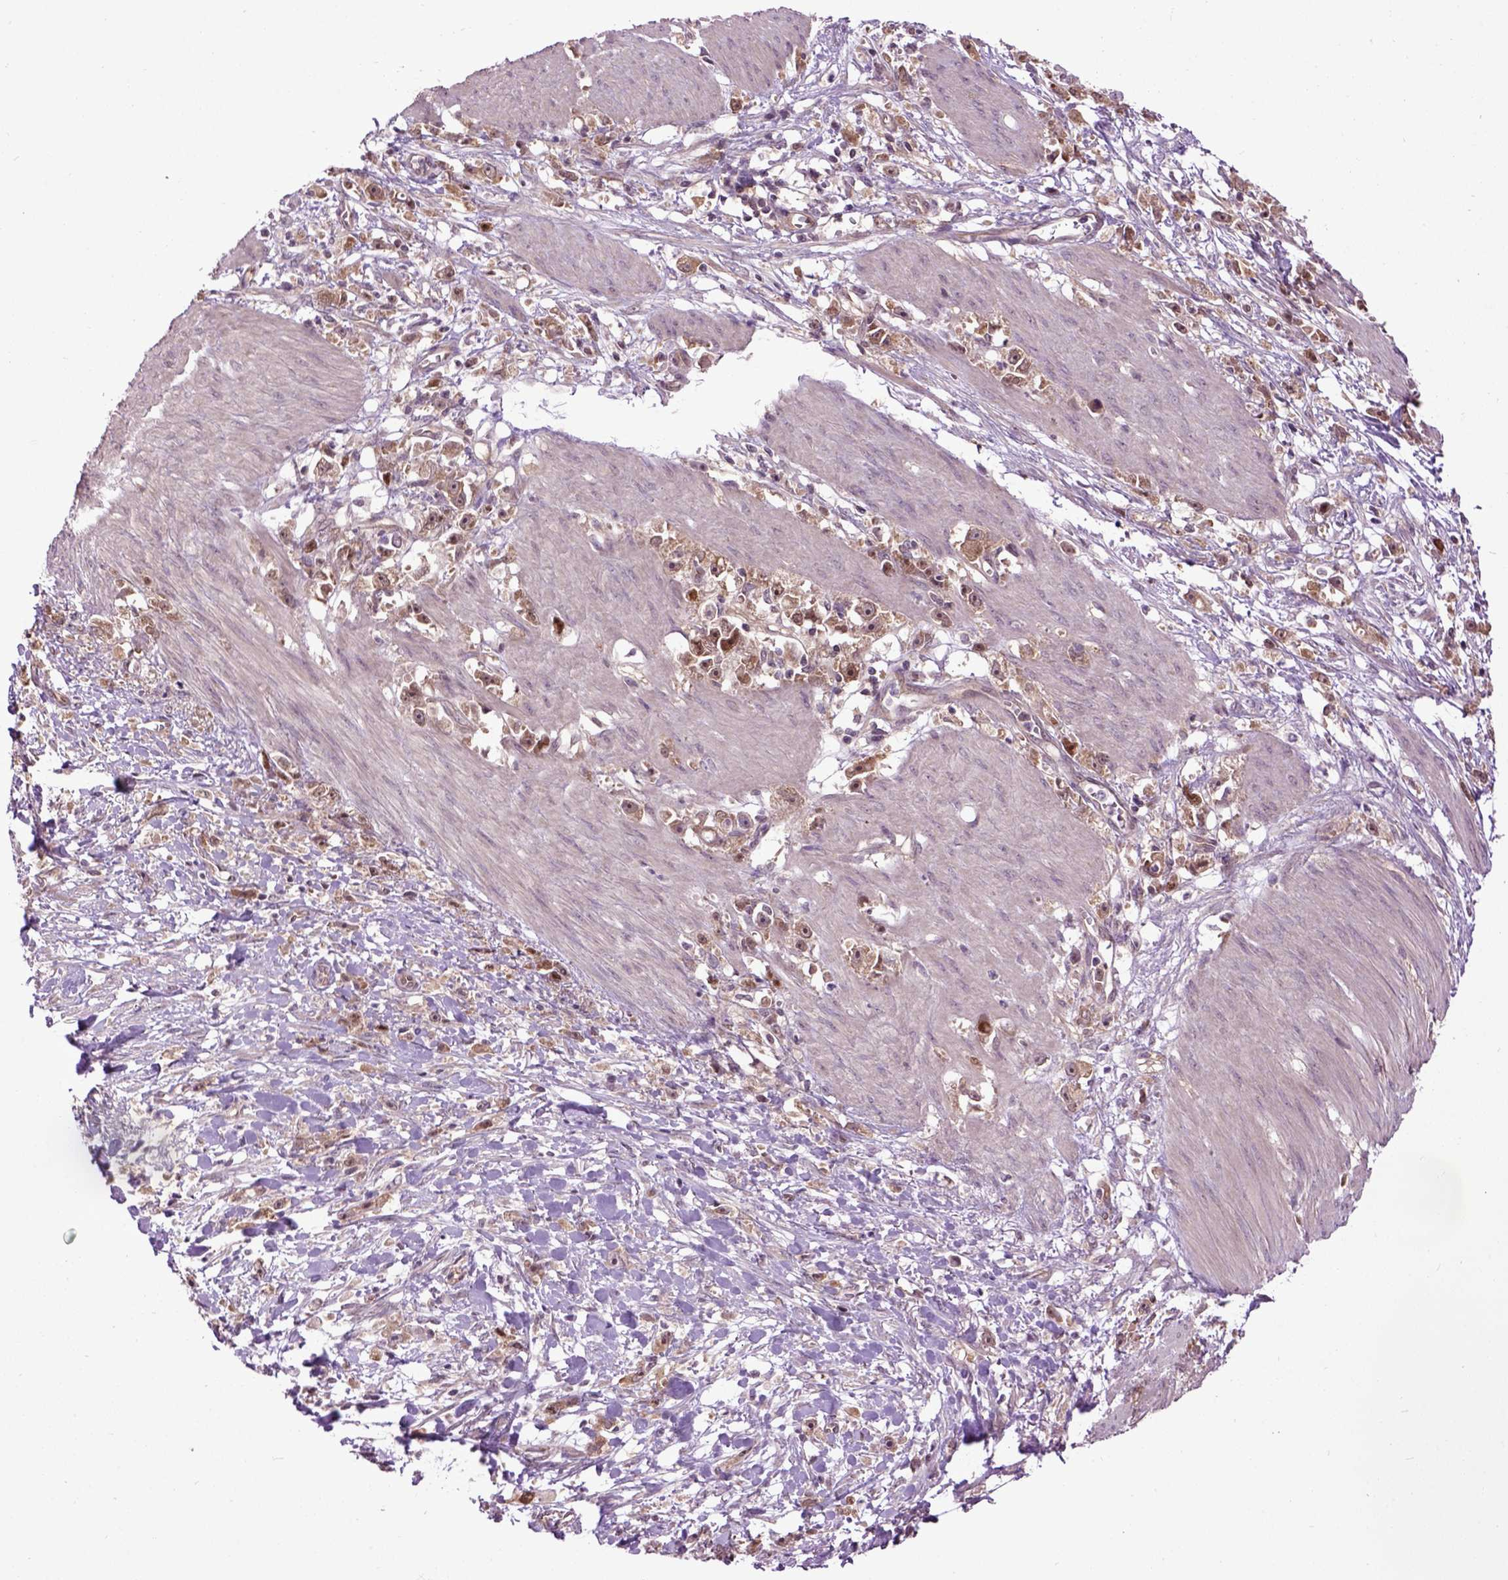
{"staining": {"intensity": "moderate", "quantity": ">75%", "location": "cytoplasmic/membranous,nuclear"}, "tissue": "stomach cancer", "cell_type": "Tumor cells", "image_type": "cancer", "snomed": [{"axis": "morphology", "description": "Adenocarcinoma, NOS"}, {"axis": "topography", "description": "Stomach"}], "caption": "Stomach cancer (adenocarcinoma) was stained to show a protein in brown. There is medium levels of moderate cytoplasmic/membranous and nuclear expression in approximately >75% of tumor cells.", "gene": "WDR48", "patient": {"sex": "female", "age": 59}}